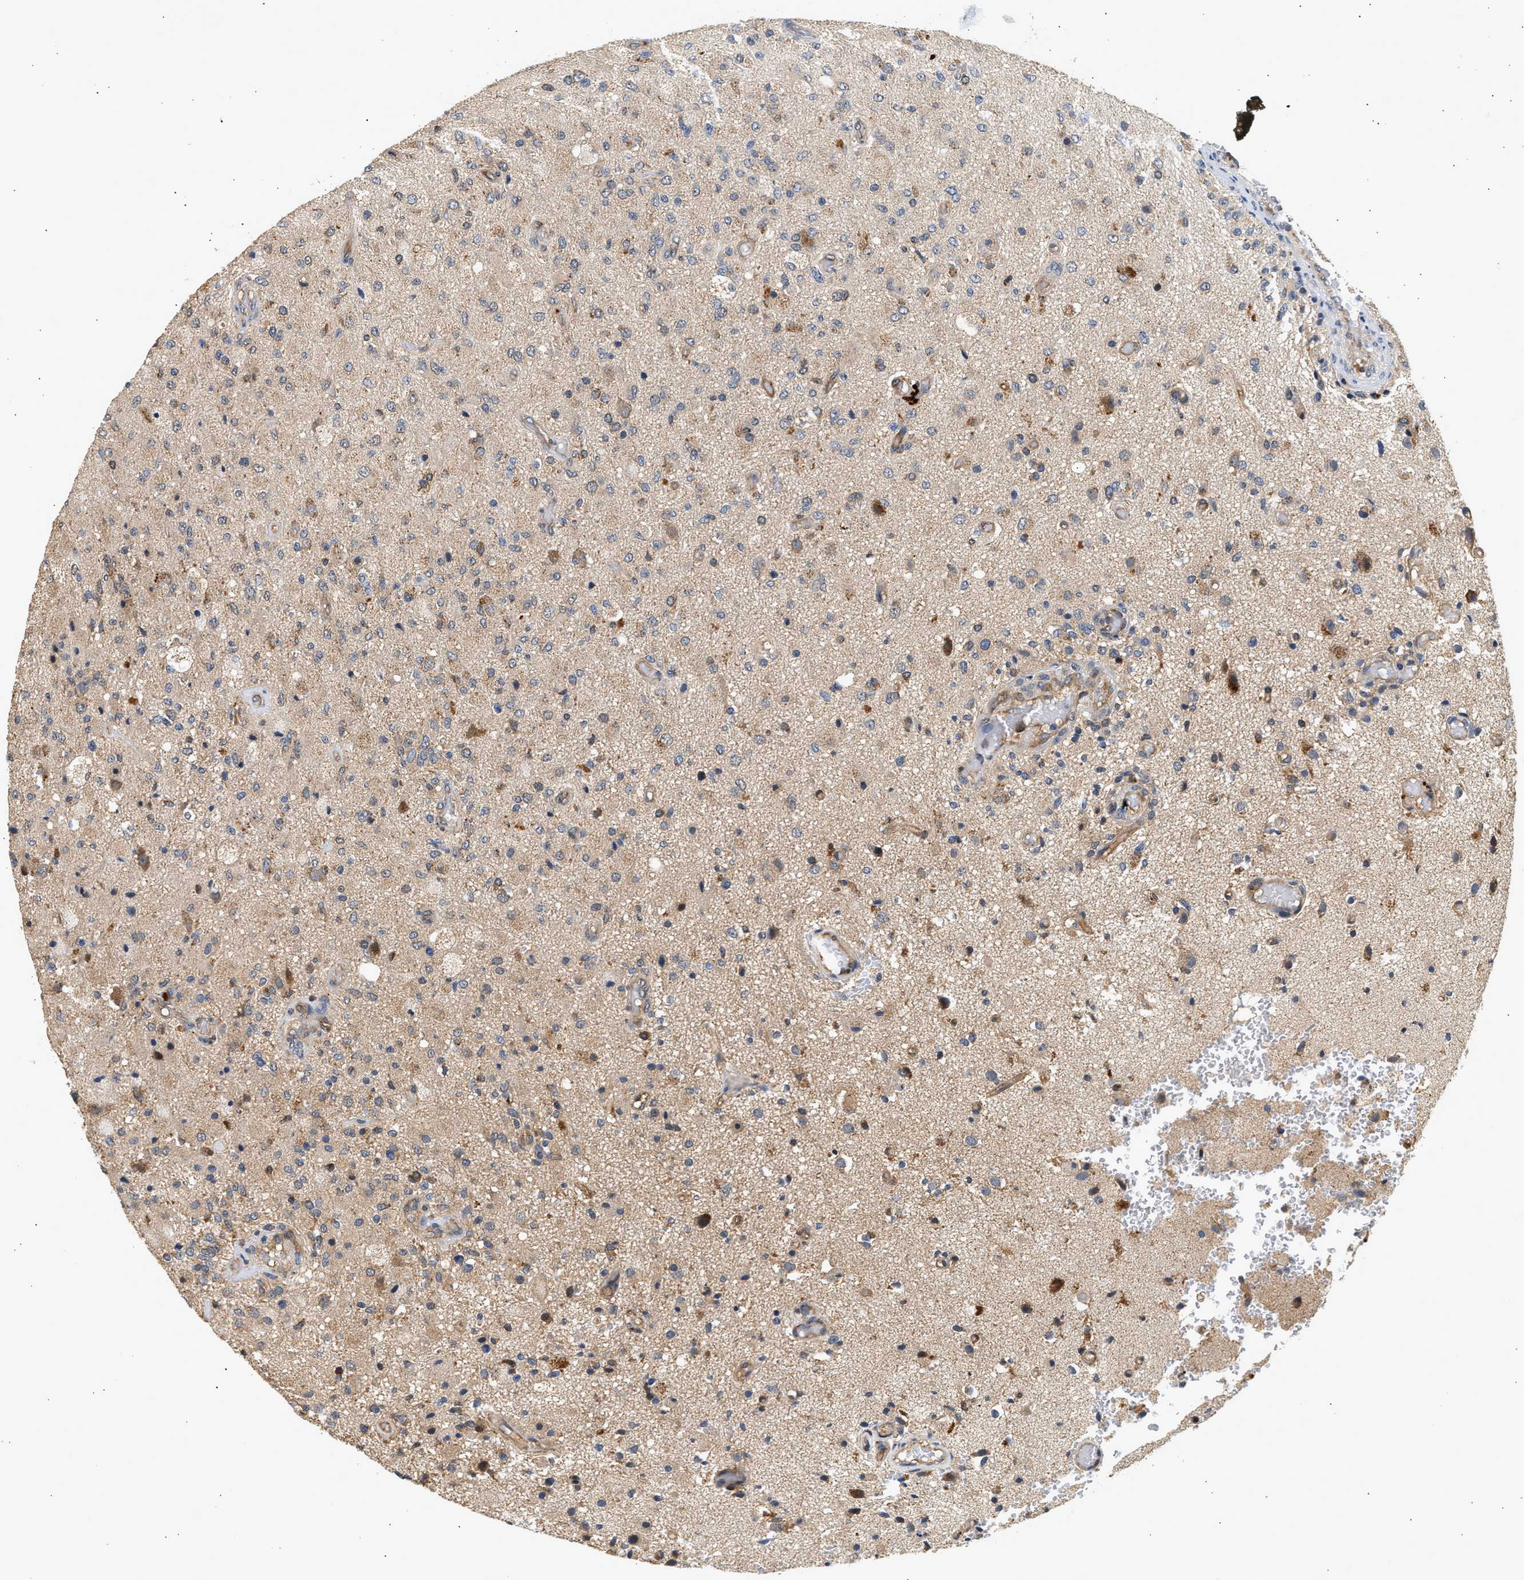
{"staining": {"intensity": "weak", "quantity": "25%-75%", "location": "cytoplasmic/membranous"}, "tissue": "glioma", "cell_type": "Tumor cells", "image_type": "cancer", "snomed": [{"axis": "morphology", "description": "Normal tissue, NOS"}, {"axis": "morphology", "description": "Glioma, malignant, High grade"}, {"axis": "topography", "description": "Cerebral cortex"}], "caption": "Weak cytoplasmic/membranous staining is present in approximately 25%-75% of tumor cells in glioma.", "gene": "DUSP14", "patient": {"sex": "male", "age": 77}}